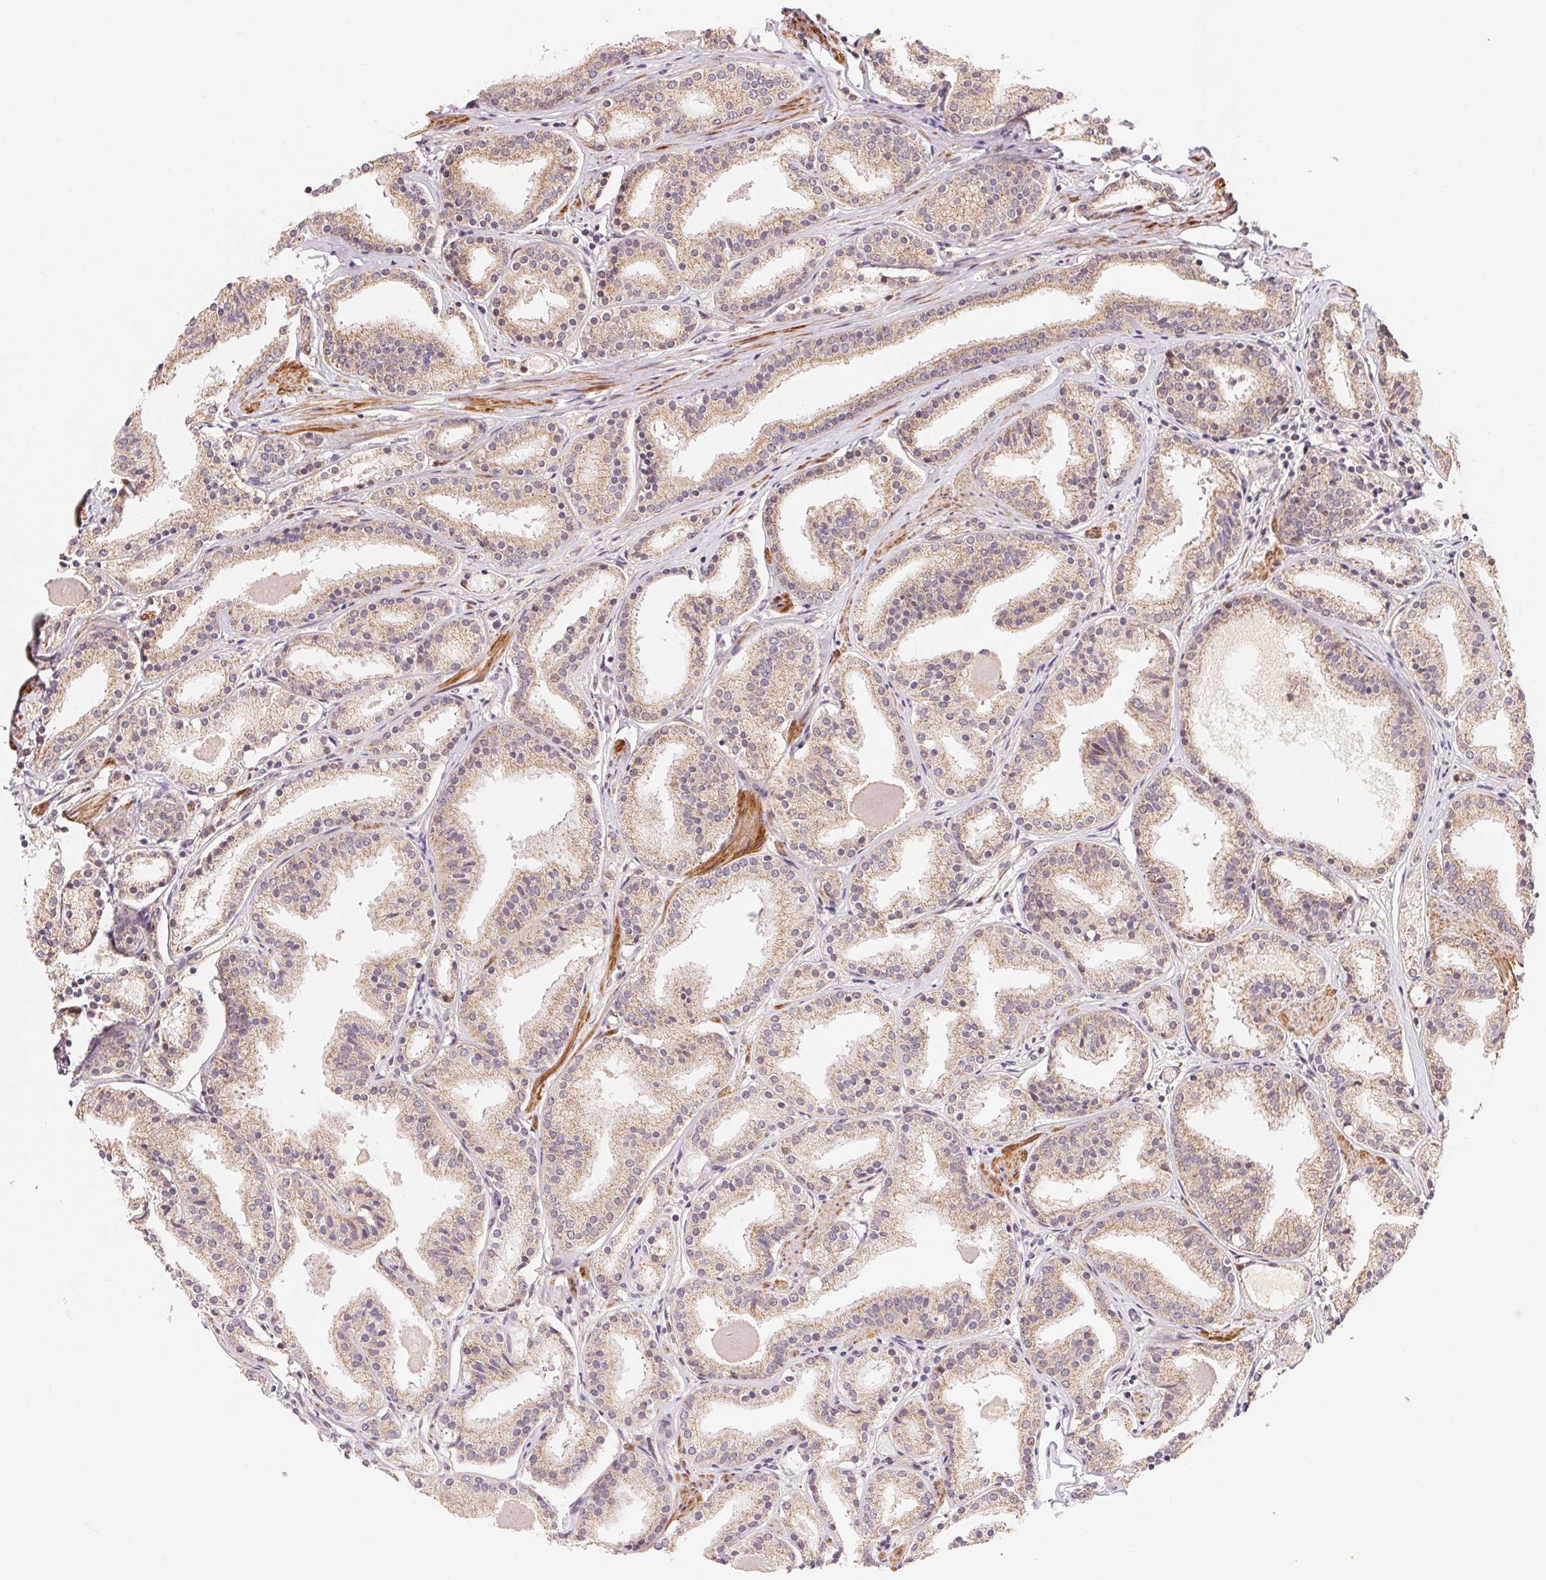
{"staining": {"intensity": "weak", "quantity": "25%-75%", "location": "cytoplasmic/membranous"}, "tissue": "prostate cancer", "cell_type": "Tumor cells", "image_type": "cancer", "snomed": [{"axis": "morphology", "description": "Adenocarcinoma, High grade"}, {"axis": "topography", "description": "Prostate"}], "caption": "IHC staining of prostate high-grade adenocarcinoma, which exhibits low levels of weak cytoplasmic/membranous positivity in approximately 25%-75% of tumor cells indicating weak cytoplasmic/membranous protein positivity. The staining was performed using DAB (3,3'-diaminobenzidine) (brown) for protein detection and nuclei were counterstained in hematoxylin (blue).", "gene": "TNIP2", "patient": {"sex": "male", "age": 63}}